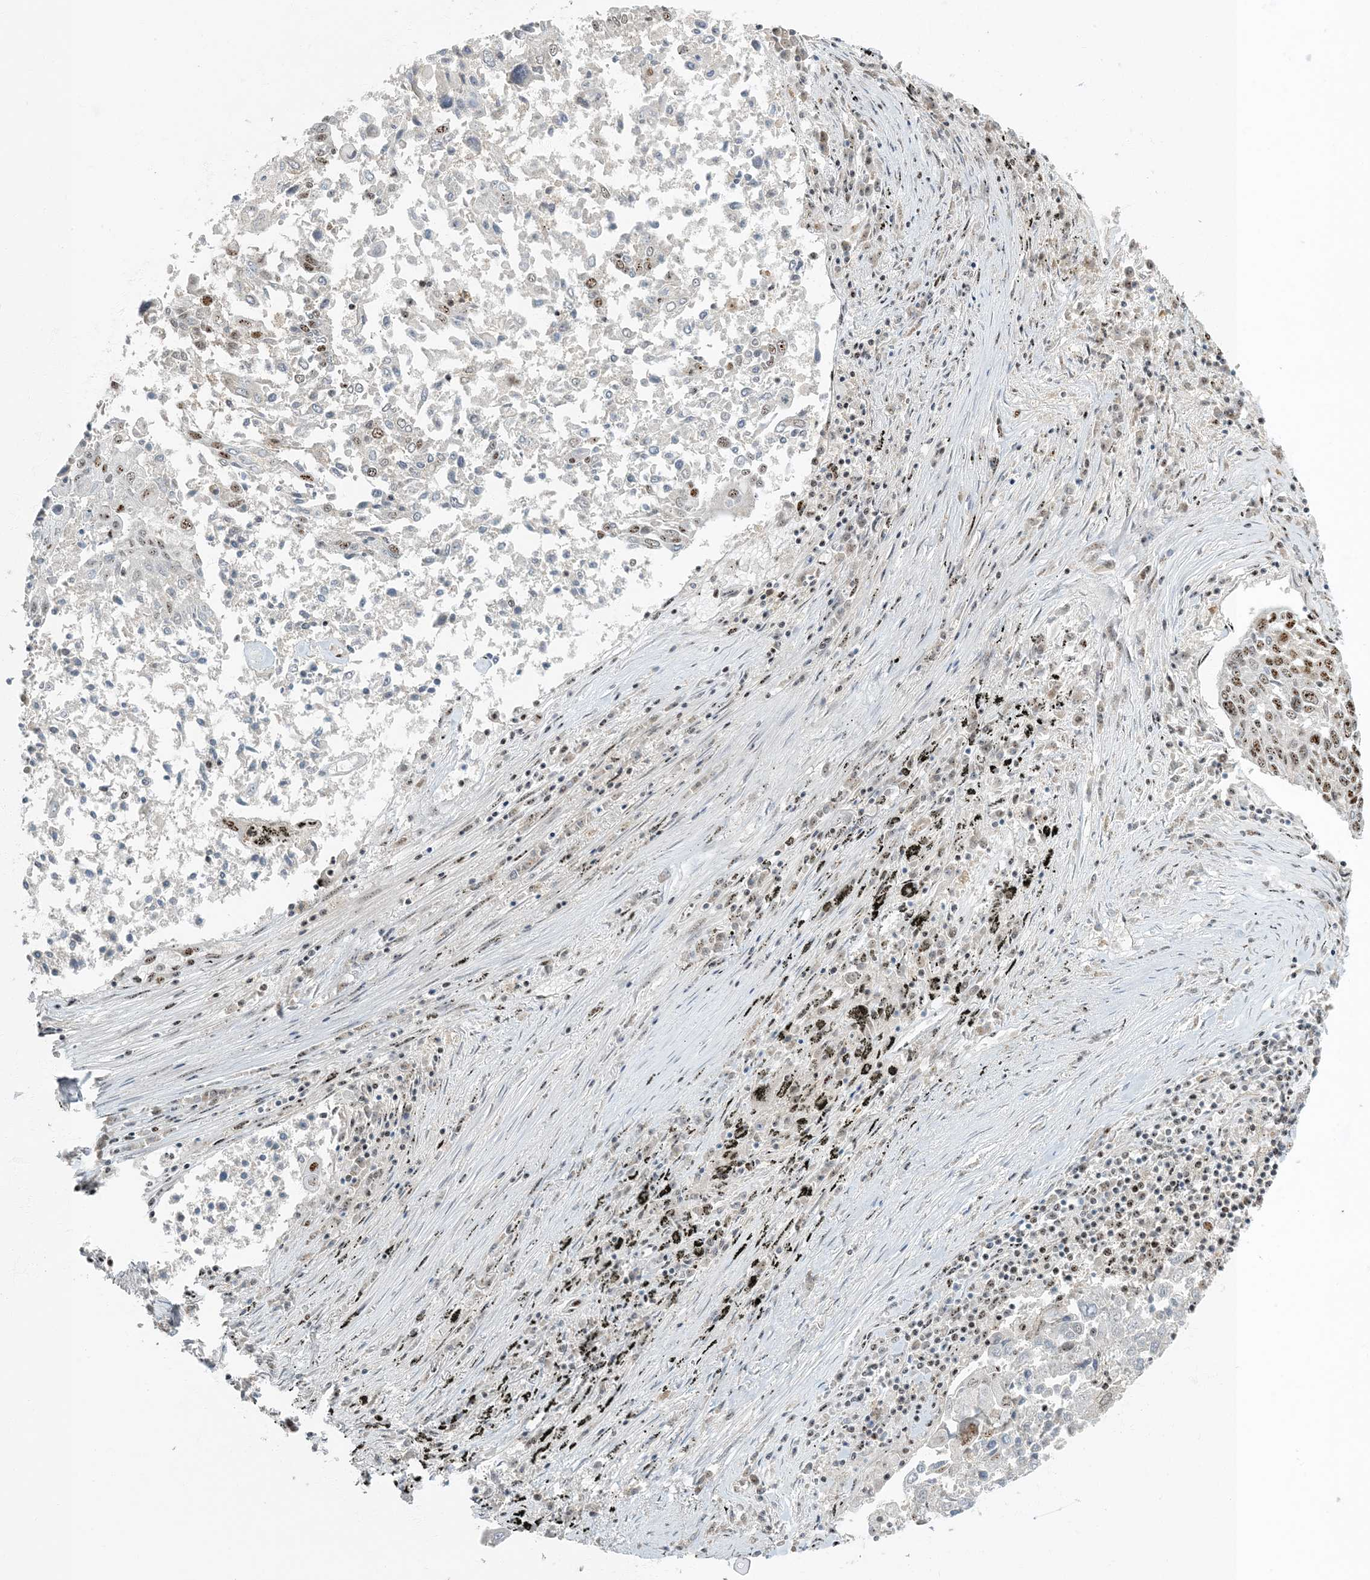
{"staining": {"intensity": "moderate", "quantity": "25%-75%", "location": "nuclear"}, "tissue": "lung cancer", "cell_type": "Tumor cells", "image_type": "cancer", "snomed": [{"axis": "morphology", "description": "Squamous cell carcinoma, NOS"}, {"axis": "topography", "description": "Lung"}], "caption": "This image displays immunohistochemistry staining of lung squamous cell carcinoma, with medium moderate nuclear staining in approximately 25%-75% of tumor cells.", "gene": "MBD1", "patient": {"sex": "male", "age": 65}}